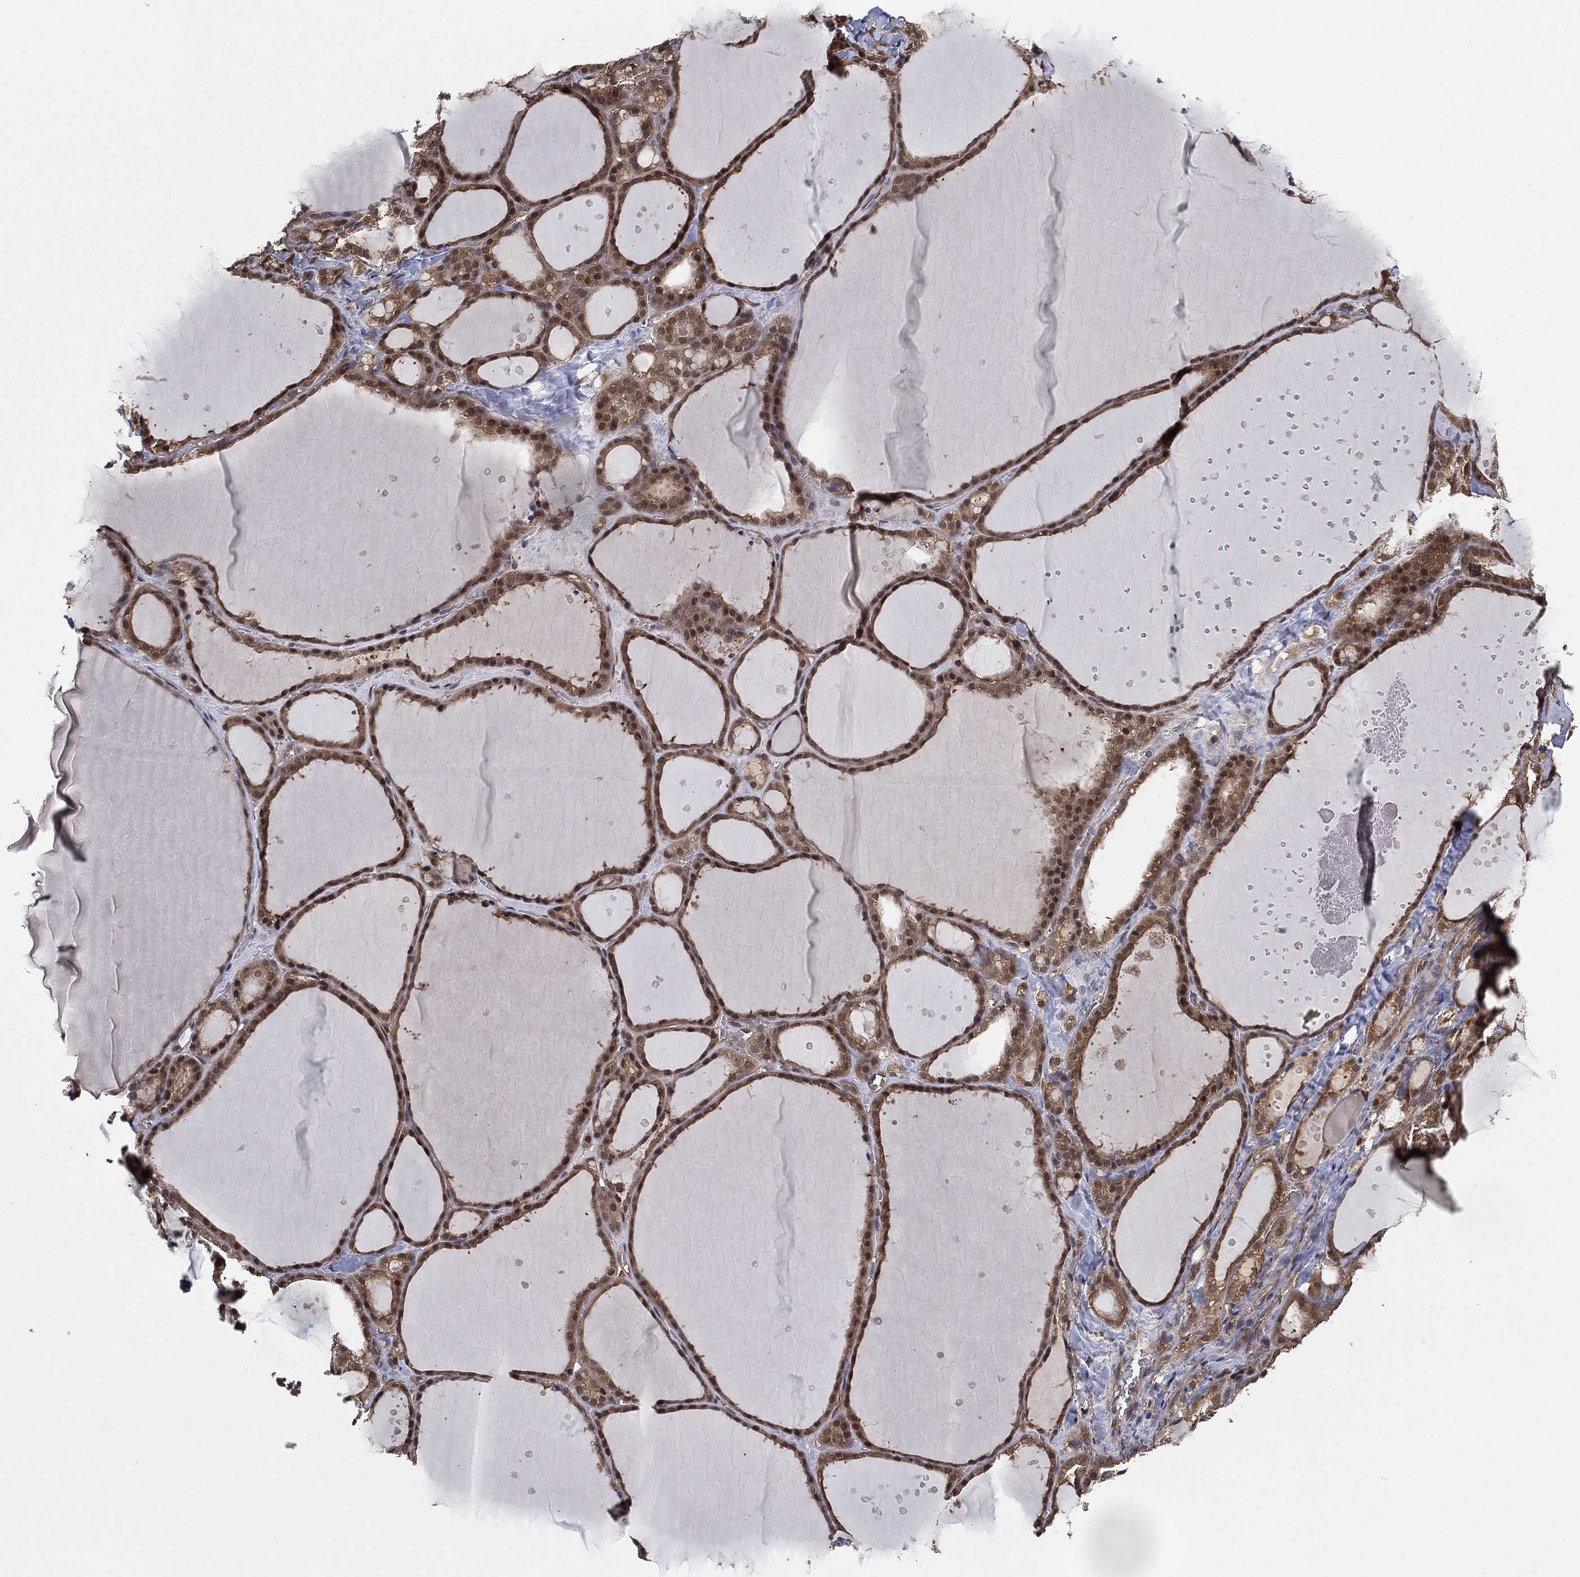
{"staining": {"intensity": "moderate", "quantity": "25%-75%", "location": "cytoplasmic/membranous,nuclear"}, "tissue": "thyroid gland", "cell_type": "Glandular cells", "image_type": "normal", "snomed": [{"axis": "morphology", "description": "Normal tissue, NOS"}, {"axis": "topography", "description": "Thyroid gland"}], "caption": "Benign thyroid gland reveals moderate cytoplasmic/membranous,nuclear positivity in approximately 25%-75% of glandular cells Using DAB (brown) and hematoxylin (blue) stains, captured at high magnification using brightfield microscopy..", "gene": "PSMG4", "patient": {"sex": "male", "age": 68}}